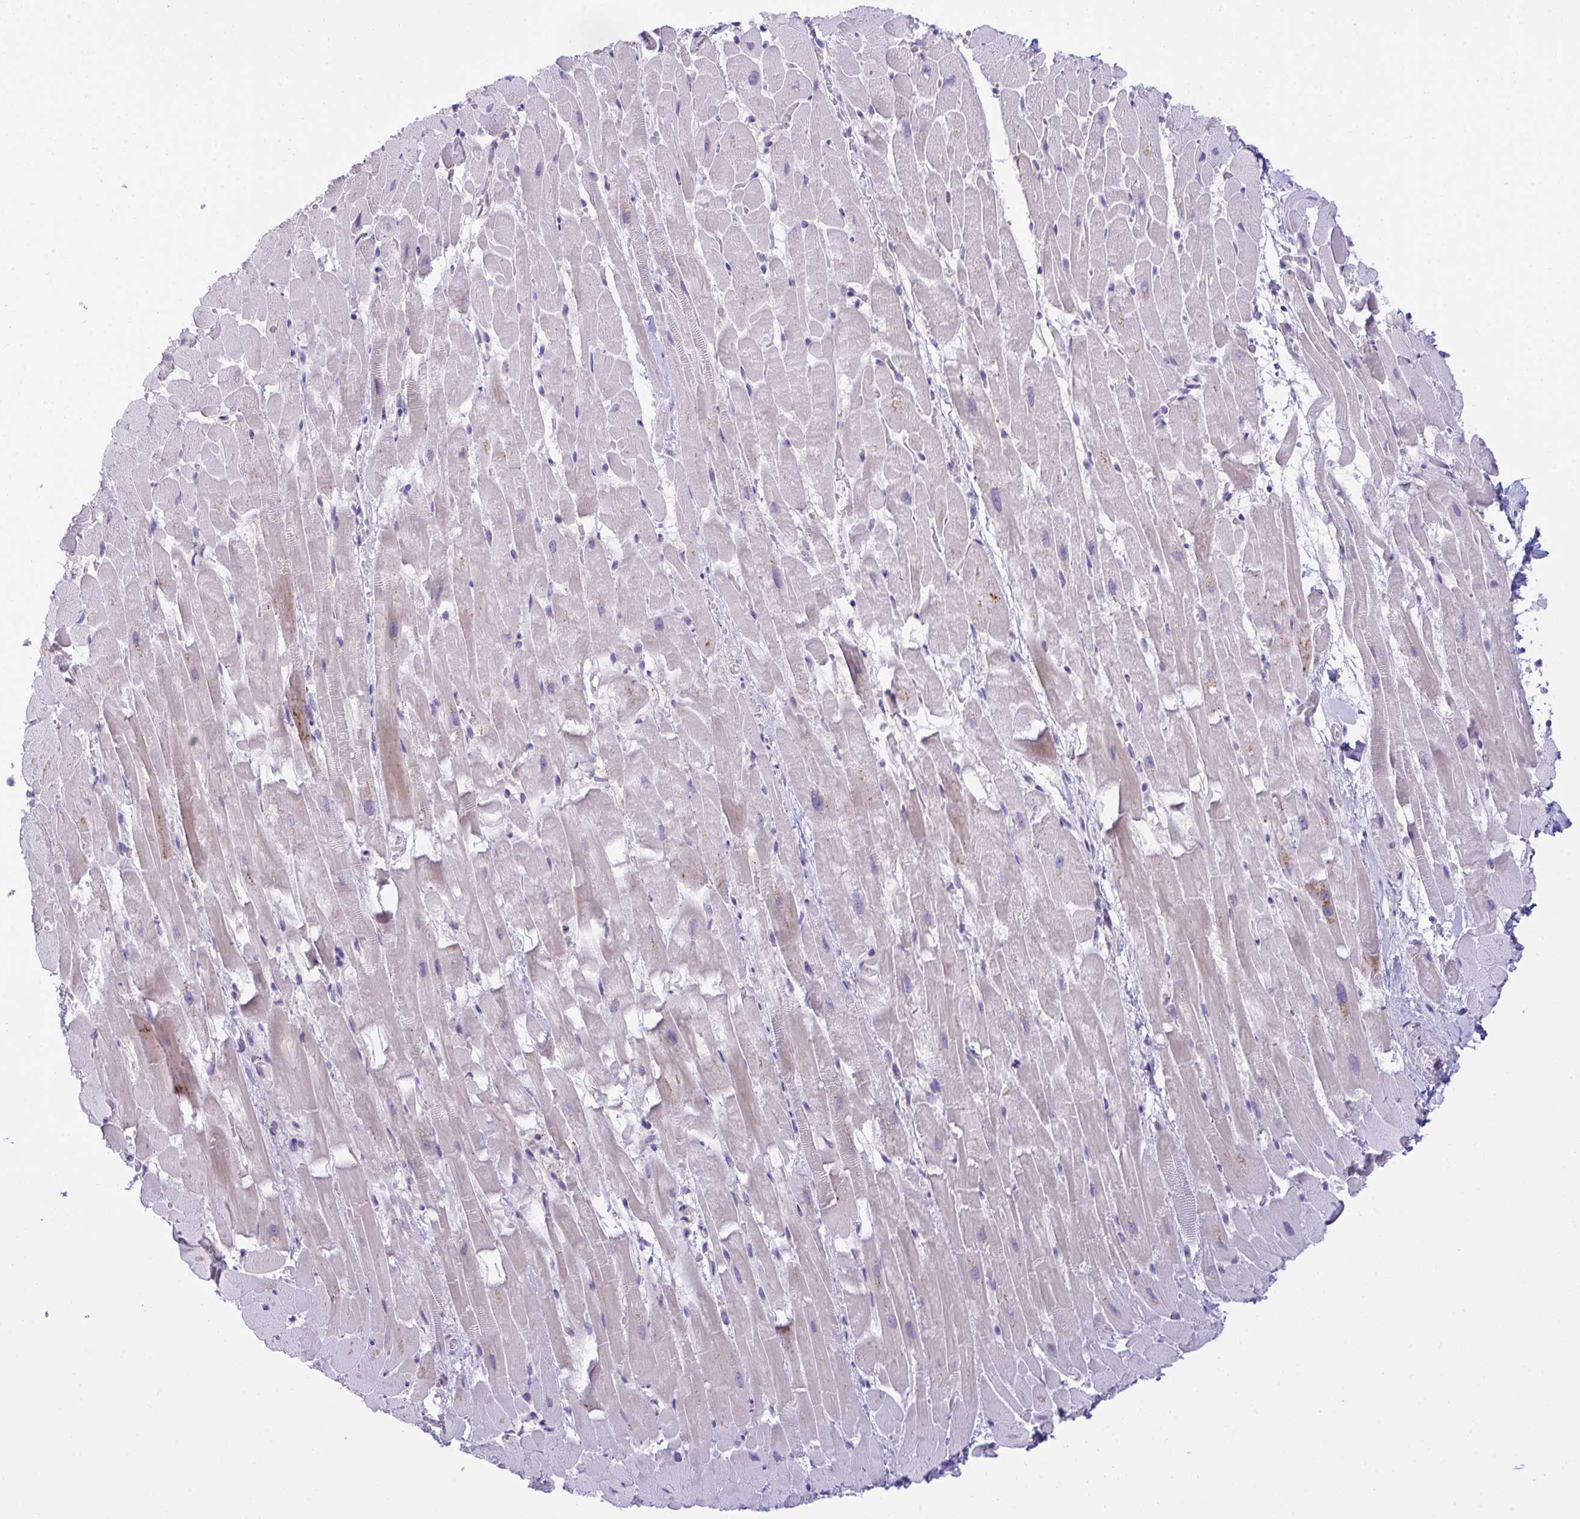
{"staining": {"intensity": "weak", "quantity": "<25%", "location": "cytoplasmic/membranous"}, "tissue": "heart muscle", "cell_type": "Cardiomyocytes", "image_type": "normal", "snomed": [{"axis": "morphology", "description": "Normal tissue, NOS"}, {"axis": "topography", "description": "Heart"}], "caption": "DAB immunohistochemical staining of benign human heart muscle shows no significant staining in cardiomyocytes.", "gene": "RANBP2", "patient": {"sex": "male", "age": 37}}